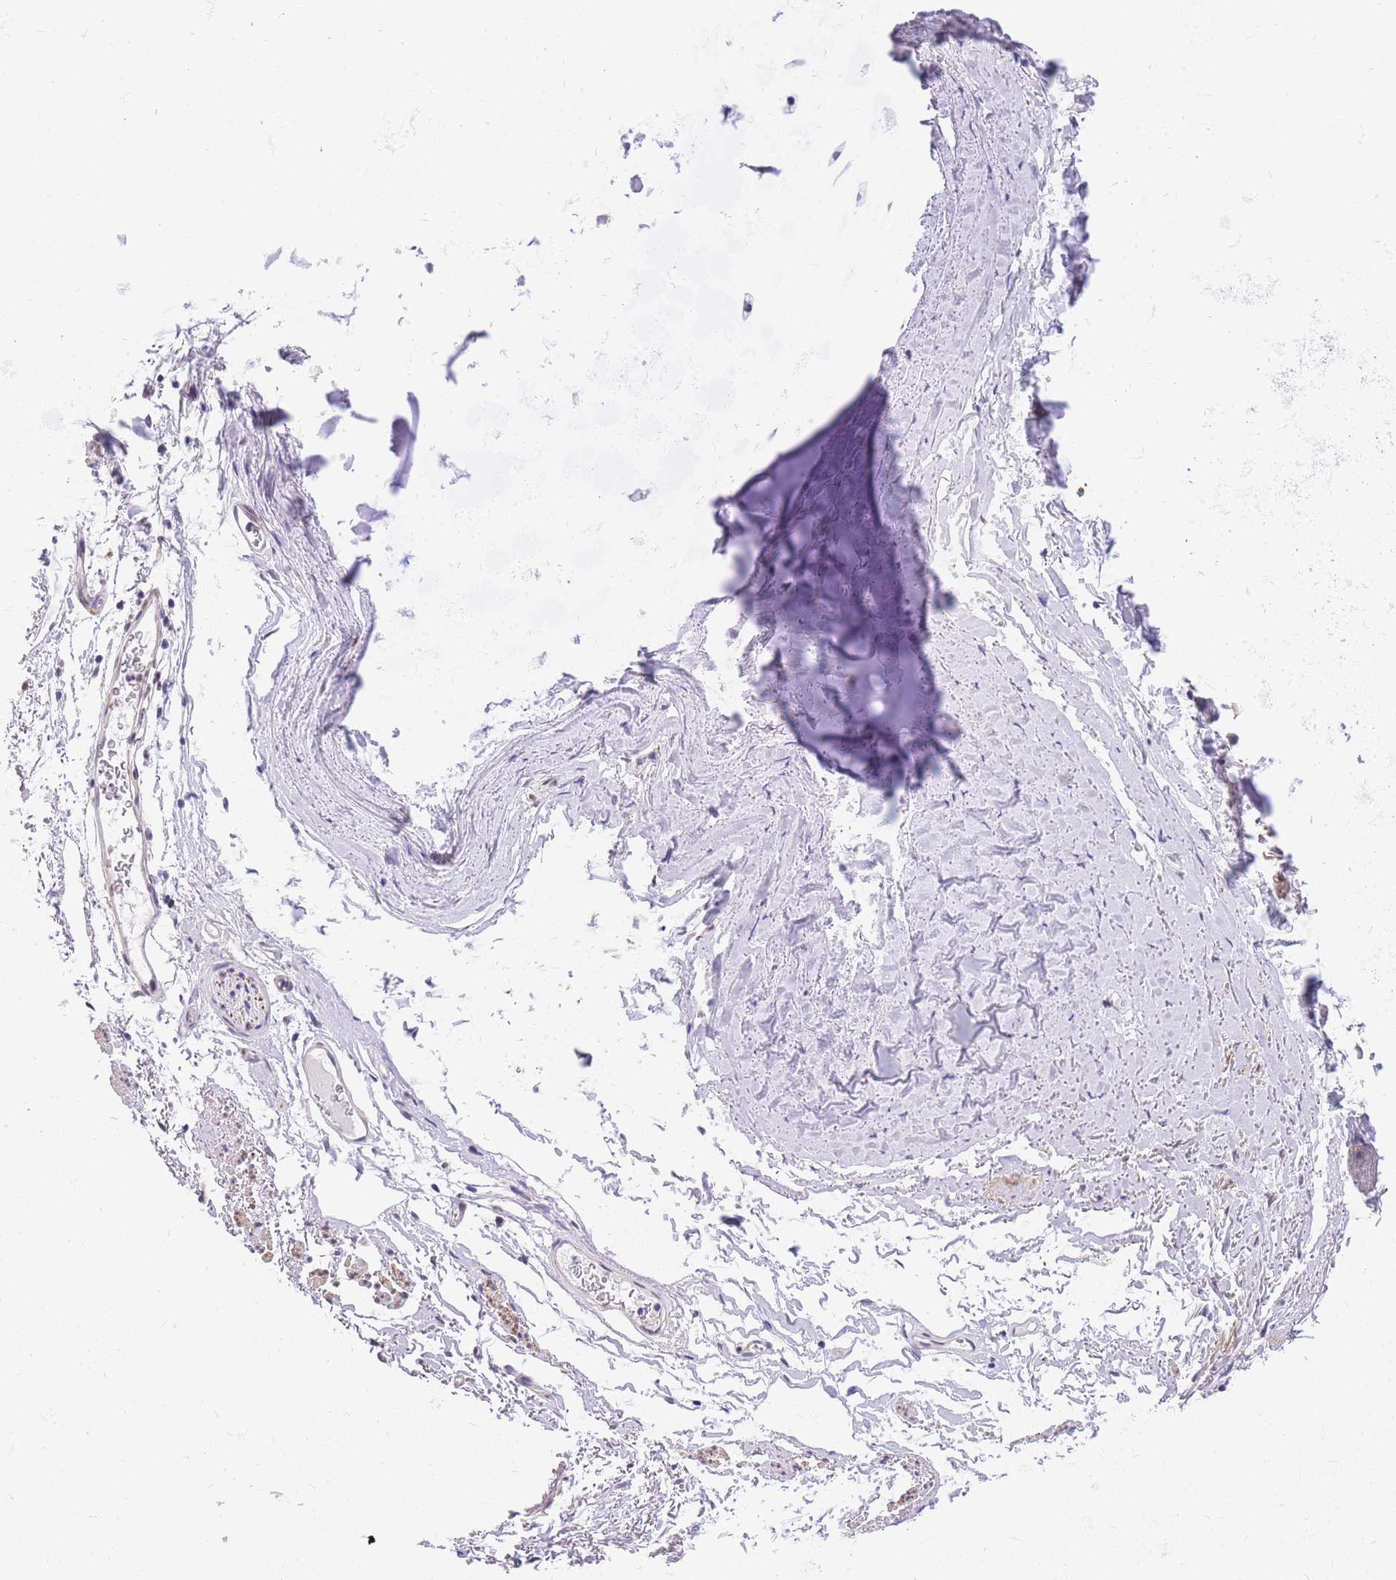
{"staining": {"intensity": "negative", "quantity": "none", "location": "none"}, "tissue": "adipose tissue", "cell_type": "Adipocytes", "image_type": "normal", "snomed": [{"axis": "morphology", "description": "Normal tissue, NOS"}, {"axis": "topography", "description": "Cartilage tissue"}, {"axis": "topography", "description": "Bronchus"}], "caption": "High power microscopy micrograph of an immunohistochemistry image of unremarkable adipose tissue, revealing no significant expression in adipocytes.", "gene": "S100PBP", "patient": {"sex": "female", "age": 73}}